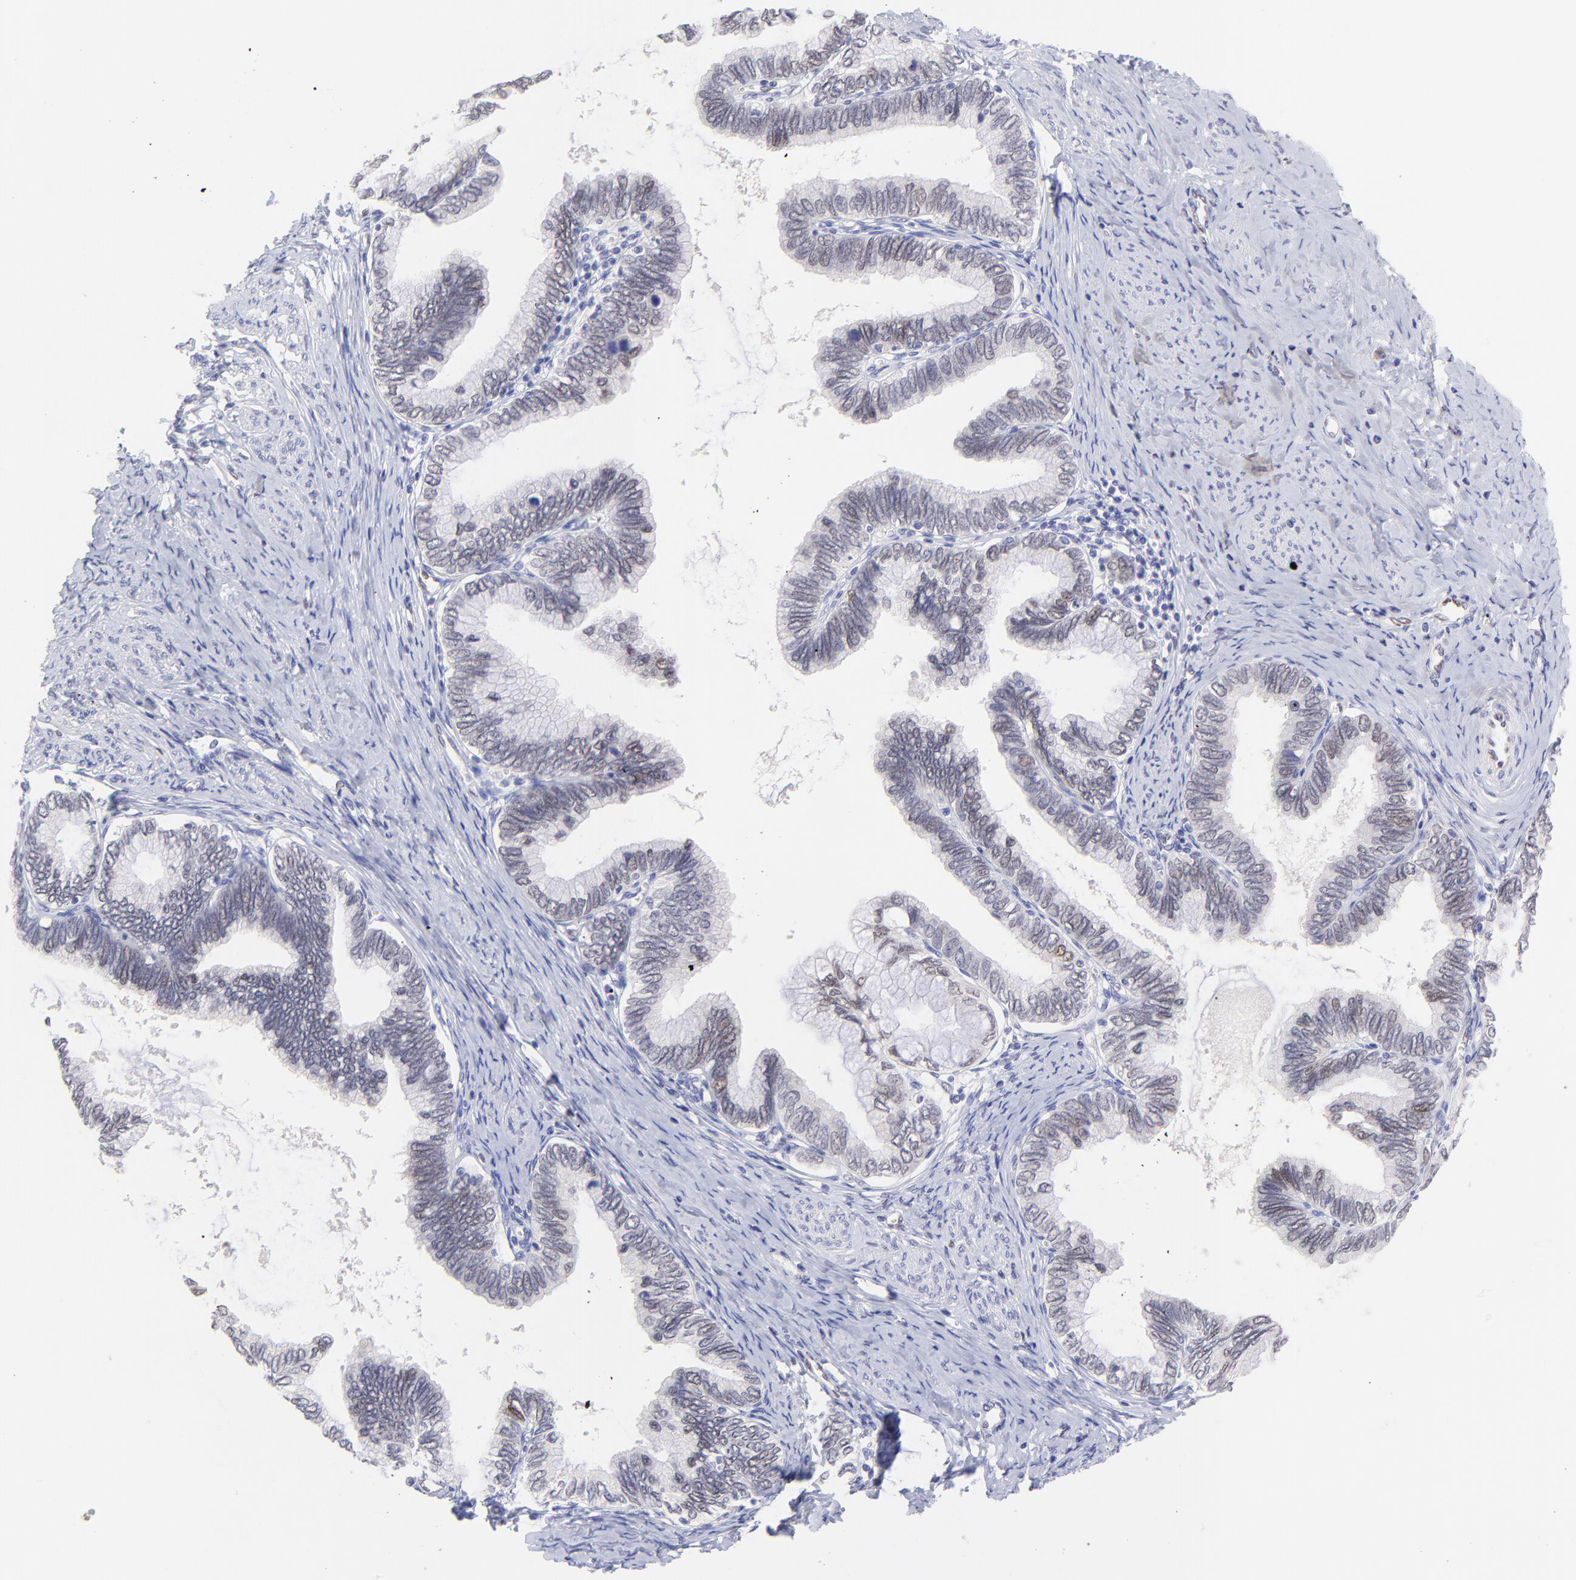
{"staining": {"intensity": "weak", "quantity": "<25%", "location": "nuclear"}, "tissue": "cervical cancer", "cell_type": "Tumor cells", "image_type": "cancer", "snomed": [{"axis": "morphology", "description": "Adenocarcinoma, NOS"}, {"axis": "topography", "description": "Cervix"}], "caption": "Immunohistochemistry (IHC) image of cervical cancer (adenocarcinoma) stained for a protein (brown), which displays no positivity in tumor cells.", "gene": "KLF4", "patient": {"sex": "female", "age": 49}}